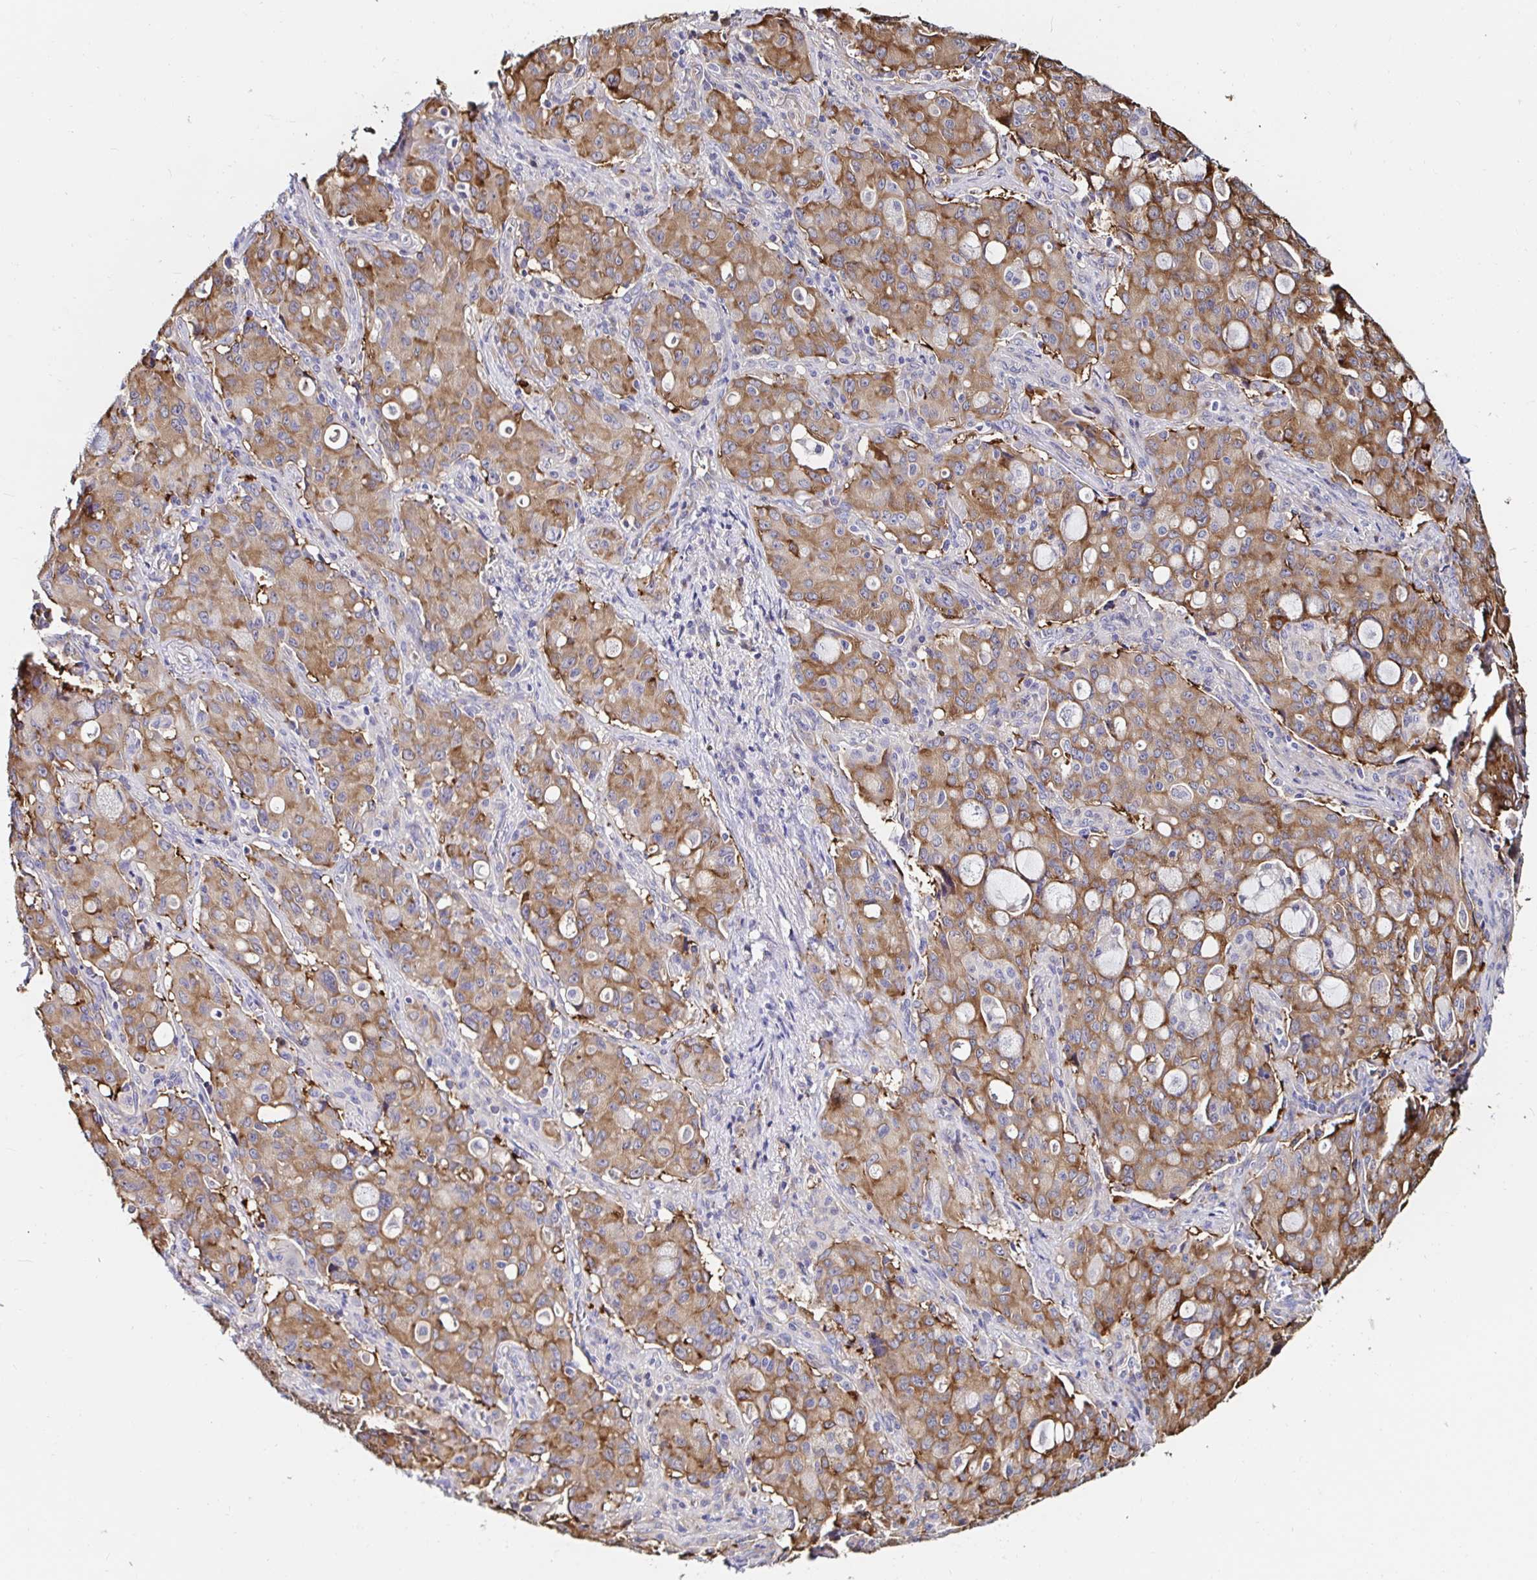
{"staining": {"intensity": "moderate", "quantity": ">75%", "location": "cytoplasmic/membranous"}, "tissue": "lung cancer", "cell_type": "Tumor cells", "image_type": "cancer", "snomed": [{"axis": "morphology", "description": "Adenocarcinoma, NOS"}, {"axis": "topography", "description": "Lung"}], "caption": "Adenocarcinoma (lung) tissue demonstrates moderate cytoplasmic/membranous staining in approximately >75% of tumor cells", "gene": "RSRP1", "patient": {"sex": "female", "age": 44}}